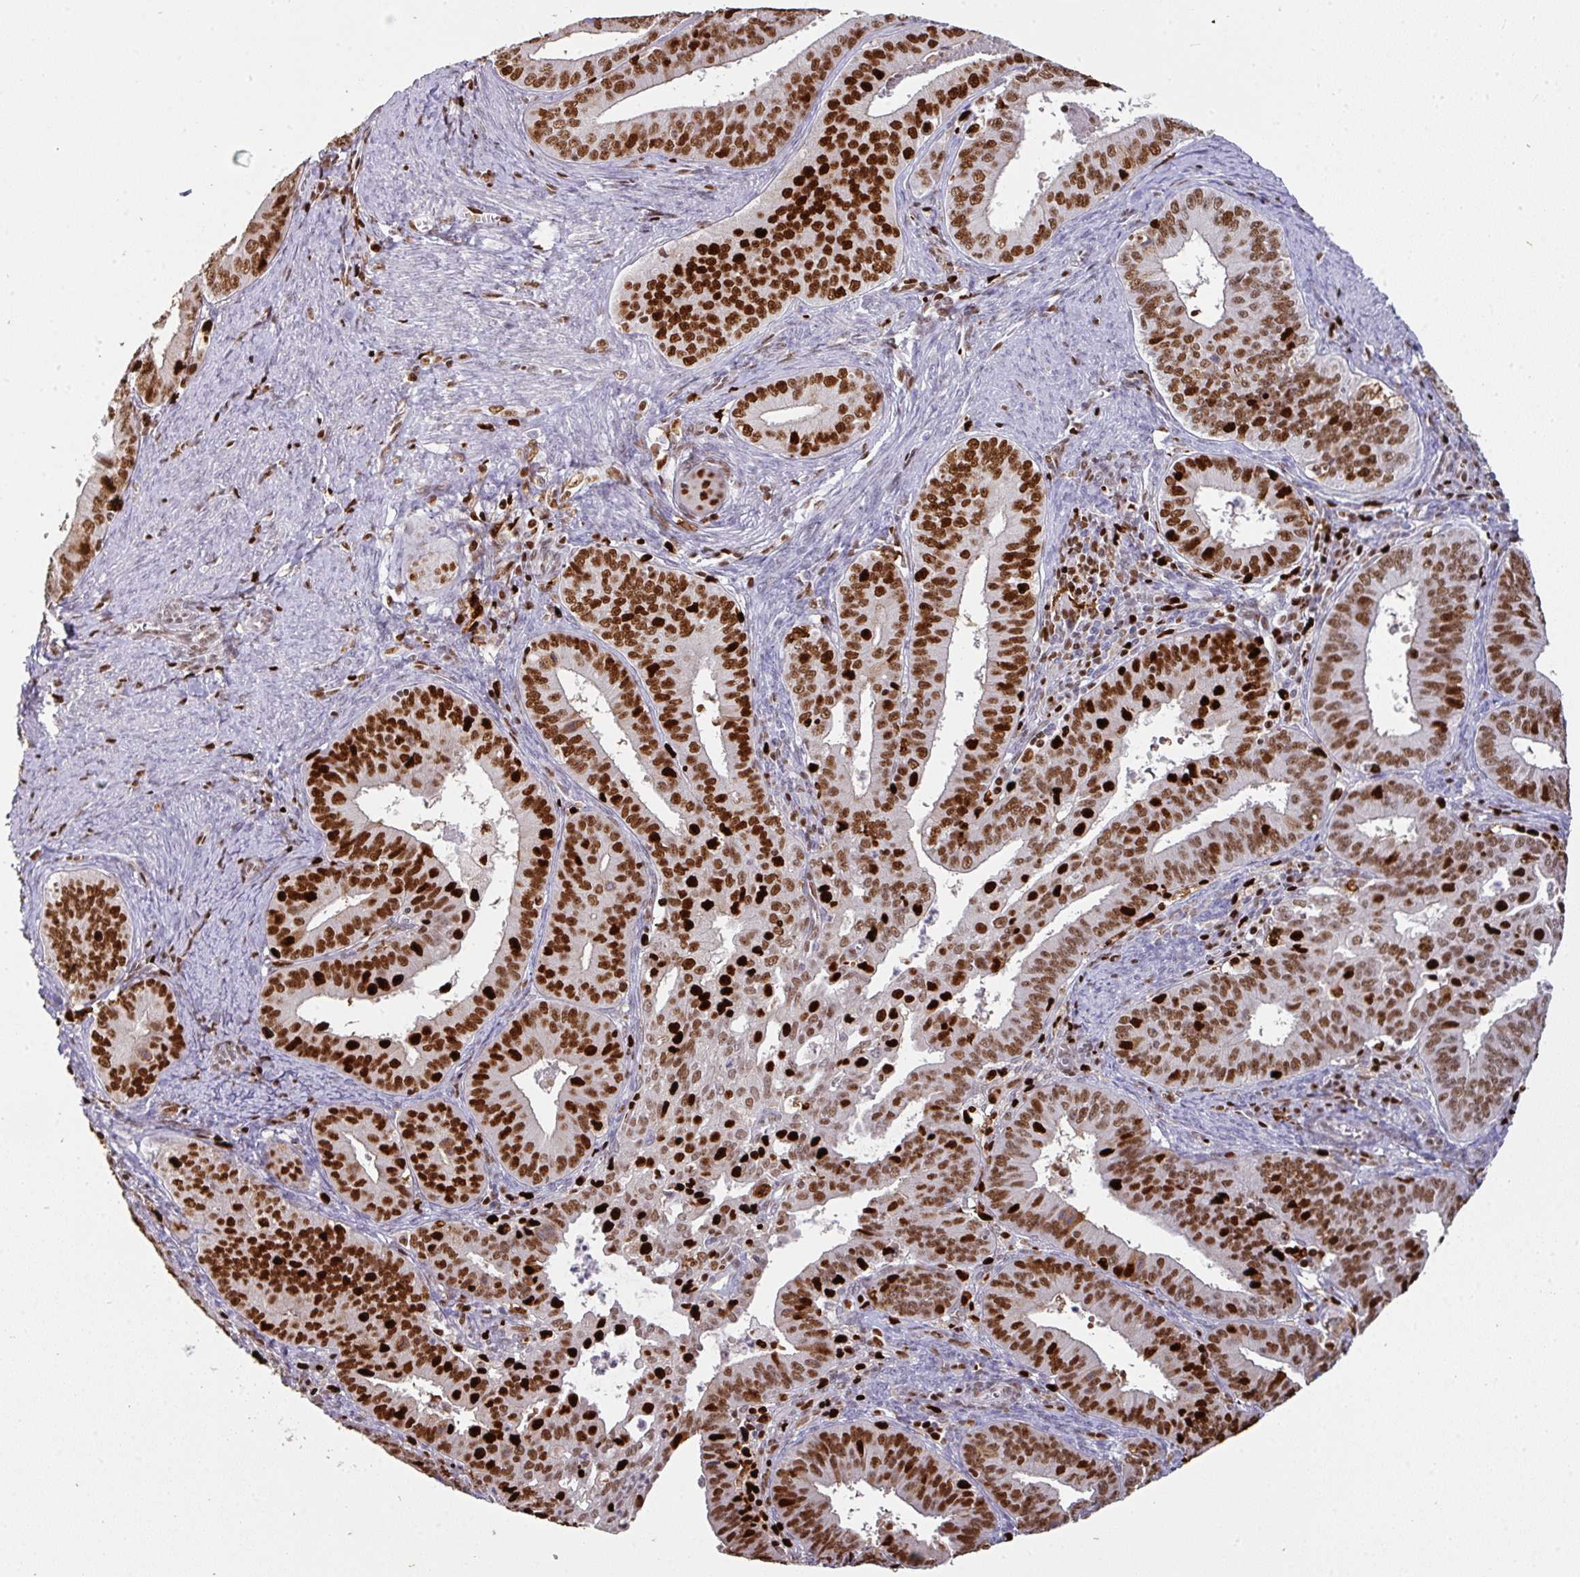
{"staining": {"intensity": "strong", "quantity": ">75%", "location": "nuclear"}, "tissue": "endometrial cancer", "cell_type": "Tumor cells", "image_type": "cancer", "snomed": [{"axis": "morphology", "description": "Adenocarcinoma, NOS"}, {"axis": "topography", "description": "Endometrium"}], "caption": "IHC histopathology image of human endometrial cancer (adenocarcinoma) stained for a protein (brown), which displays high levels of strong nuclear expression in about >75% of tumor cells.", "gene": "SAMHD1", "patient": {"sex": "female", "age": 73}}